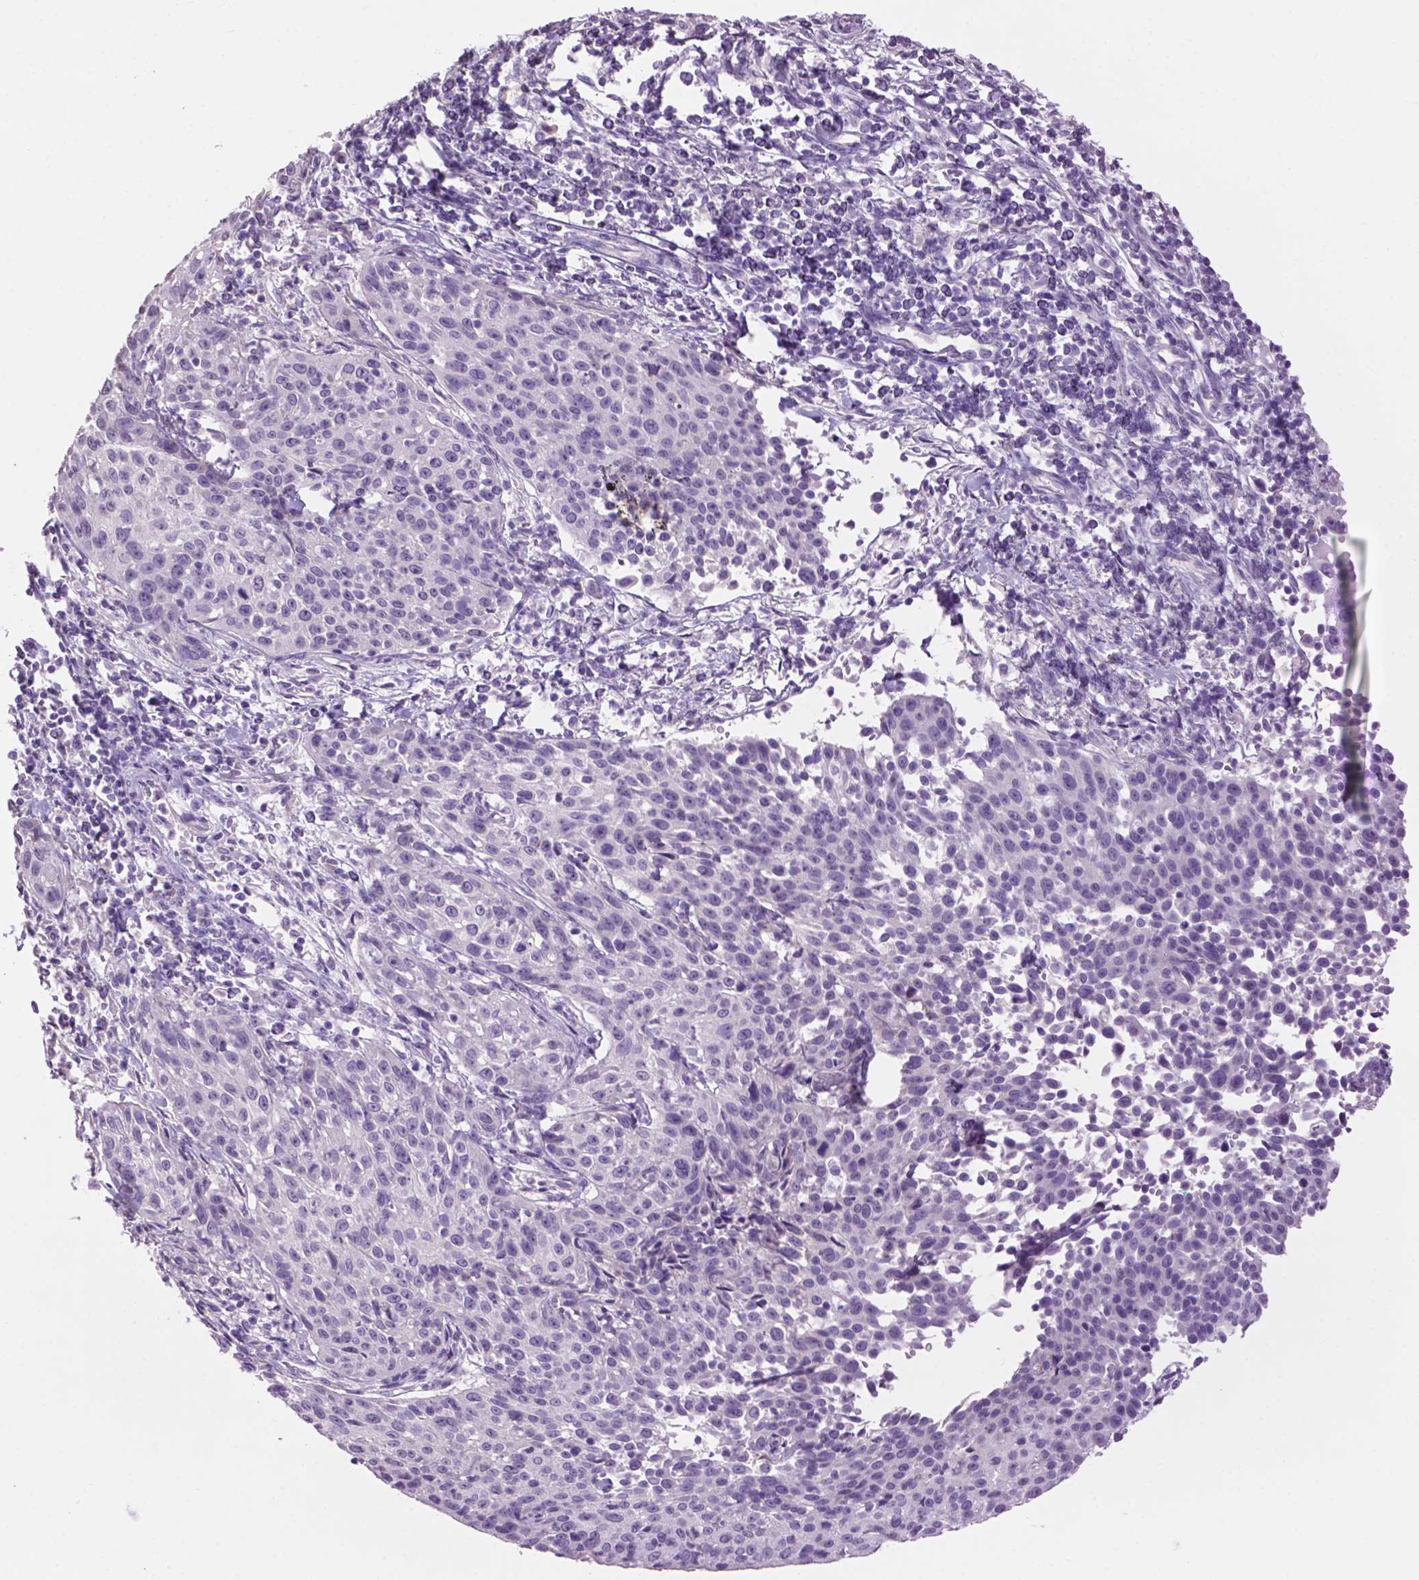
{"staining": {"intensity": "negative", "quantity": "none", "location": "none"}, "tissue": "cervical cancer", "cell_type": "Tumor cells", "image_type": "cancer", "snomed": [{"axis": "morphology", "description": "Squamous cell carcinoma, NOS"}, {"axis": "topography", "description": "Cervix"}], "caption": "DAB (3,3'-diaminobenzidine) immunohistochemical staining of cervical cancer displays no significant staining in tumor cells.", "gene": "CRYBA4", "patient": {"sex": "female", "age": 26}}